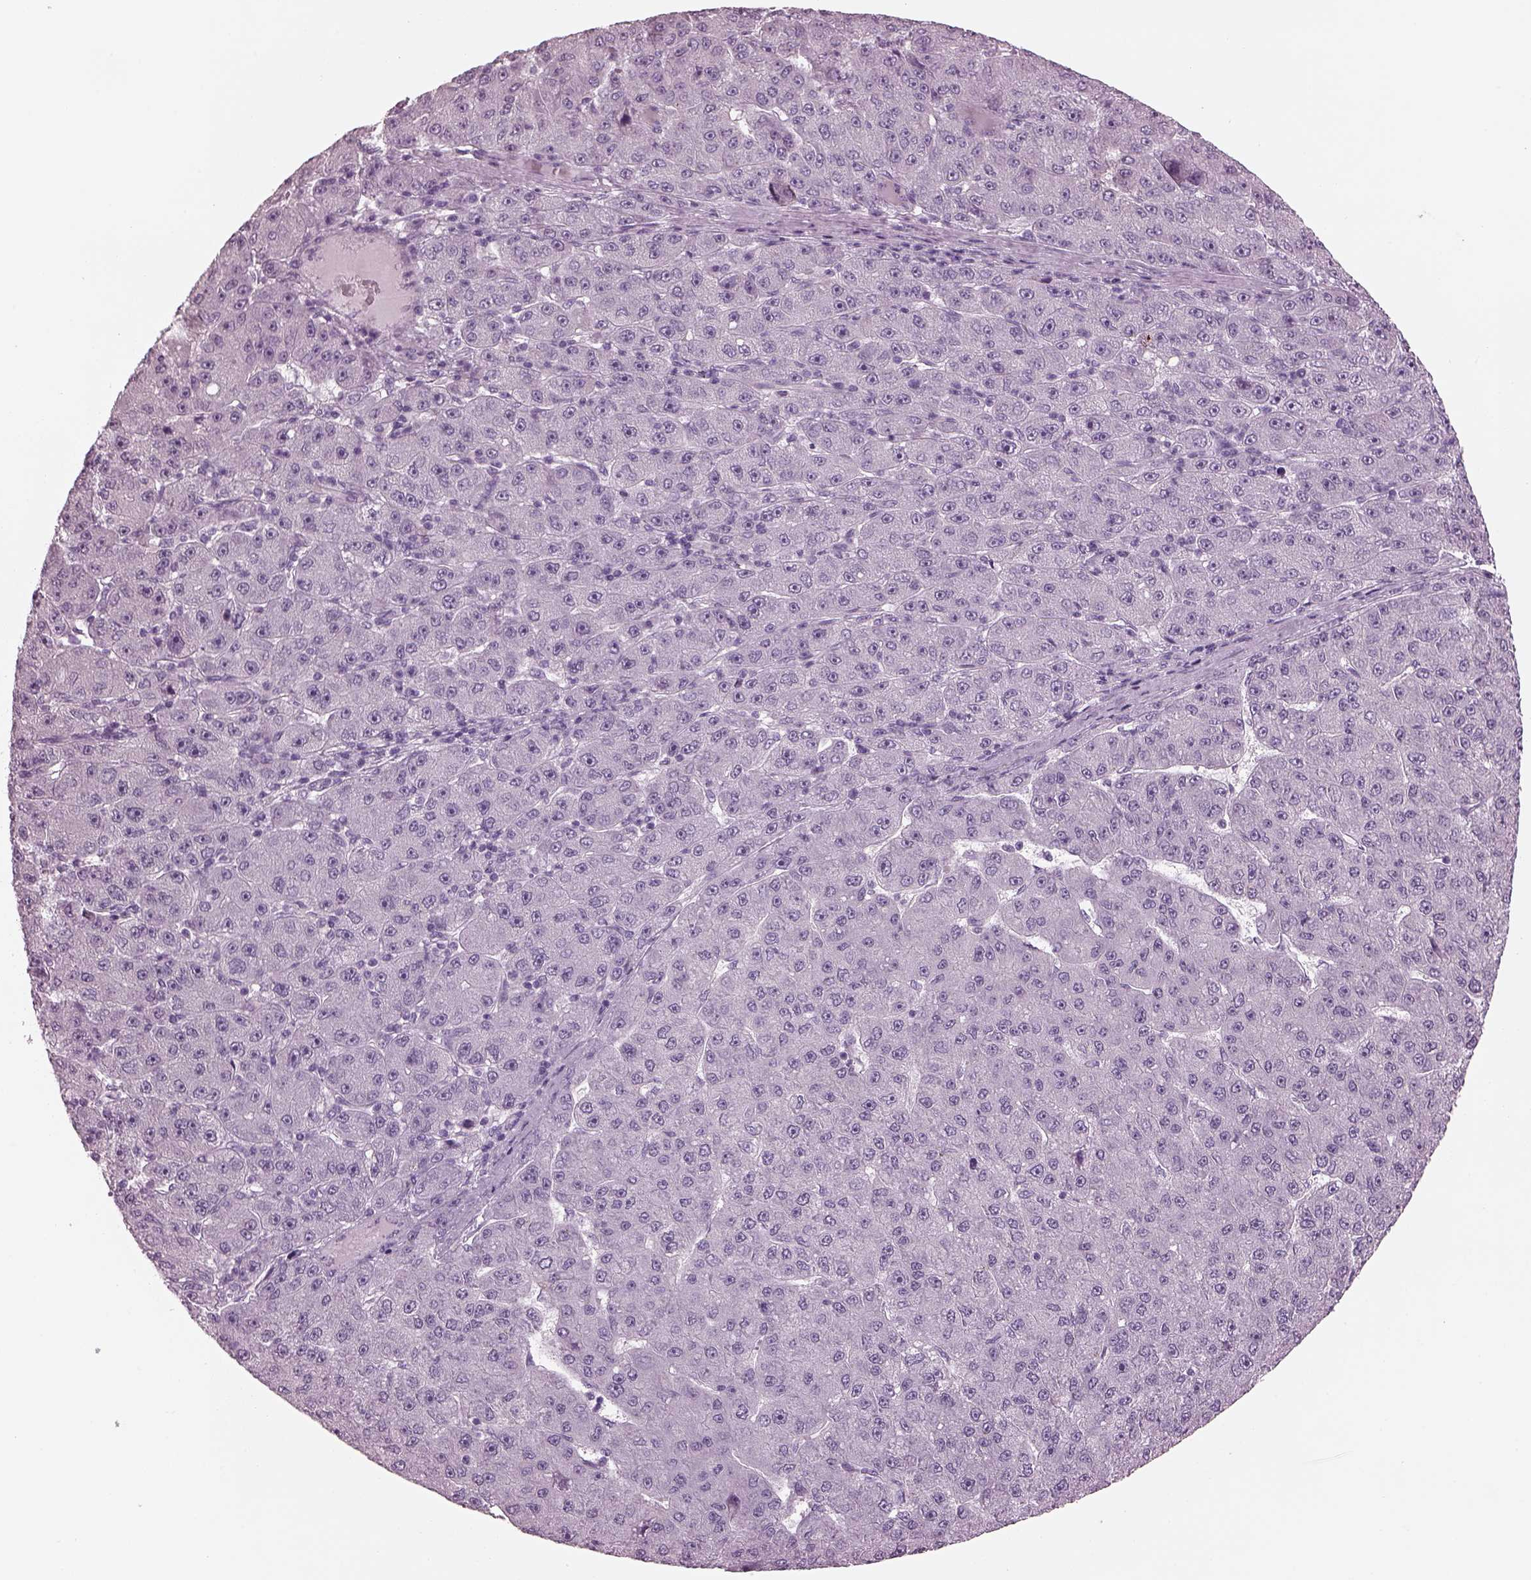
{"staining": {"intensity": "negative", "quantity": "none", "location": "none"}, "tissue": "liver cancer", "cell_type": "Tumor cells", "image_type": "cancer", "snomed": [{"axis": "morphology", "description": "Carcinoma, Hepatocellular, NOS"}, {"axis": "topography", "description": "Liver"}], "caption": "An immunohistochemistry photomicrograph of hepatocellular carcinoma (liver) is shown. There is no staining in tumor cells of hepatocellular carcinoma (liver).", "gene": "PDC", "patient": {"sex": "male", "age": 67}}